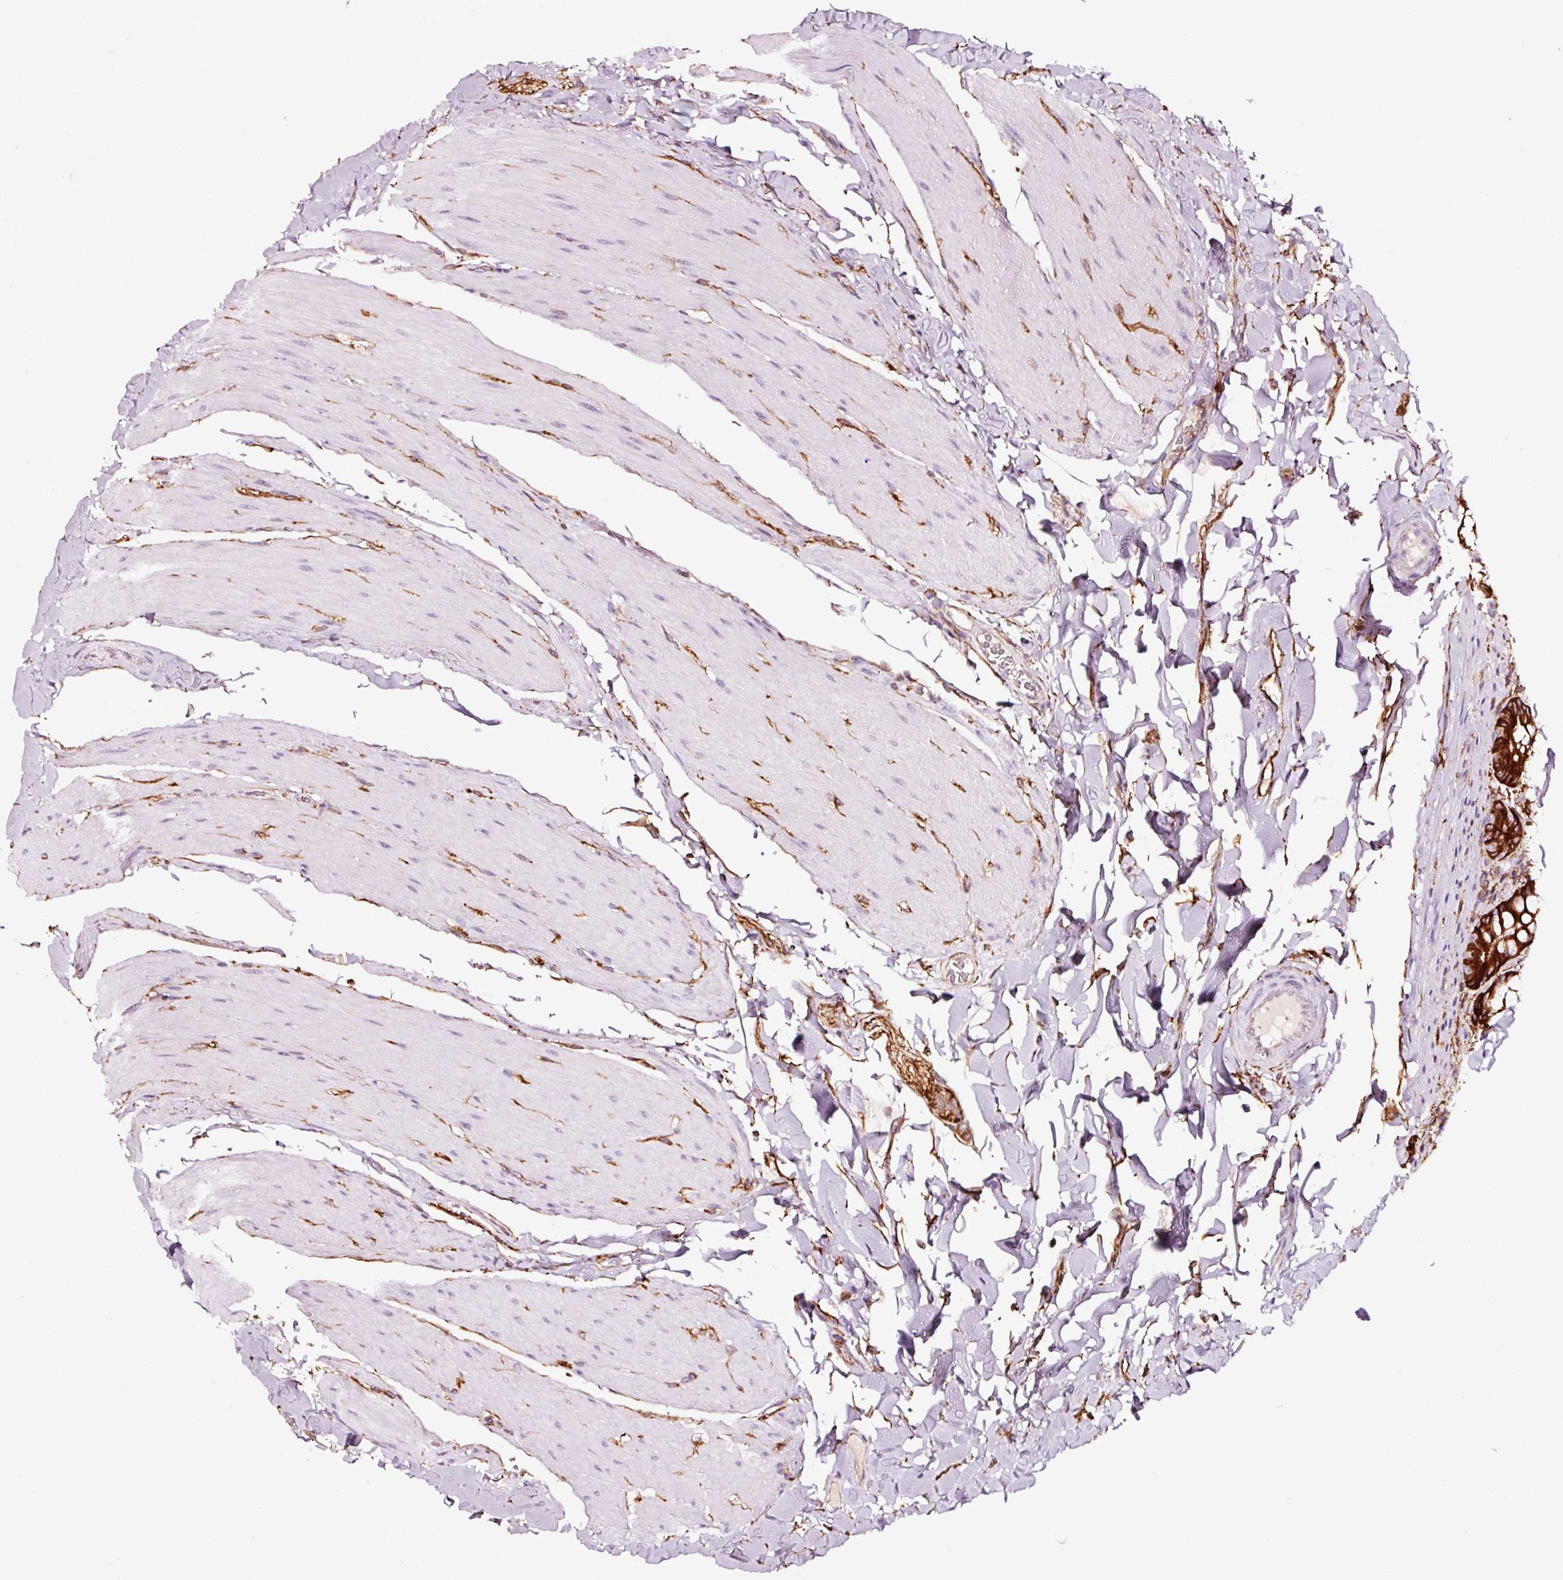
{"staining": {"intensity": "strong", "quantity": ">75%", "location": "cytoplasmic/membranous"}, "tissue": "small intestine", "cell_type": "Glandular cells", "image_type": "normal", "snomed": [{"axis": "morphology", "description": "Normal tissue, NOS"}, {"axis": "topography", "description": "Small intestine"}], "caption": "High-magnification brightfield microscopy of normal small intestine stained with DAB (brown) and counterstained with hematoxylin (blue). glandular cells exhibit strong cytoplasmic/membranous expression is seen in approximately>75% of cells.", "gene": "ADD3", "patient": {"sex": "male", "age": 70}}